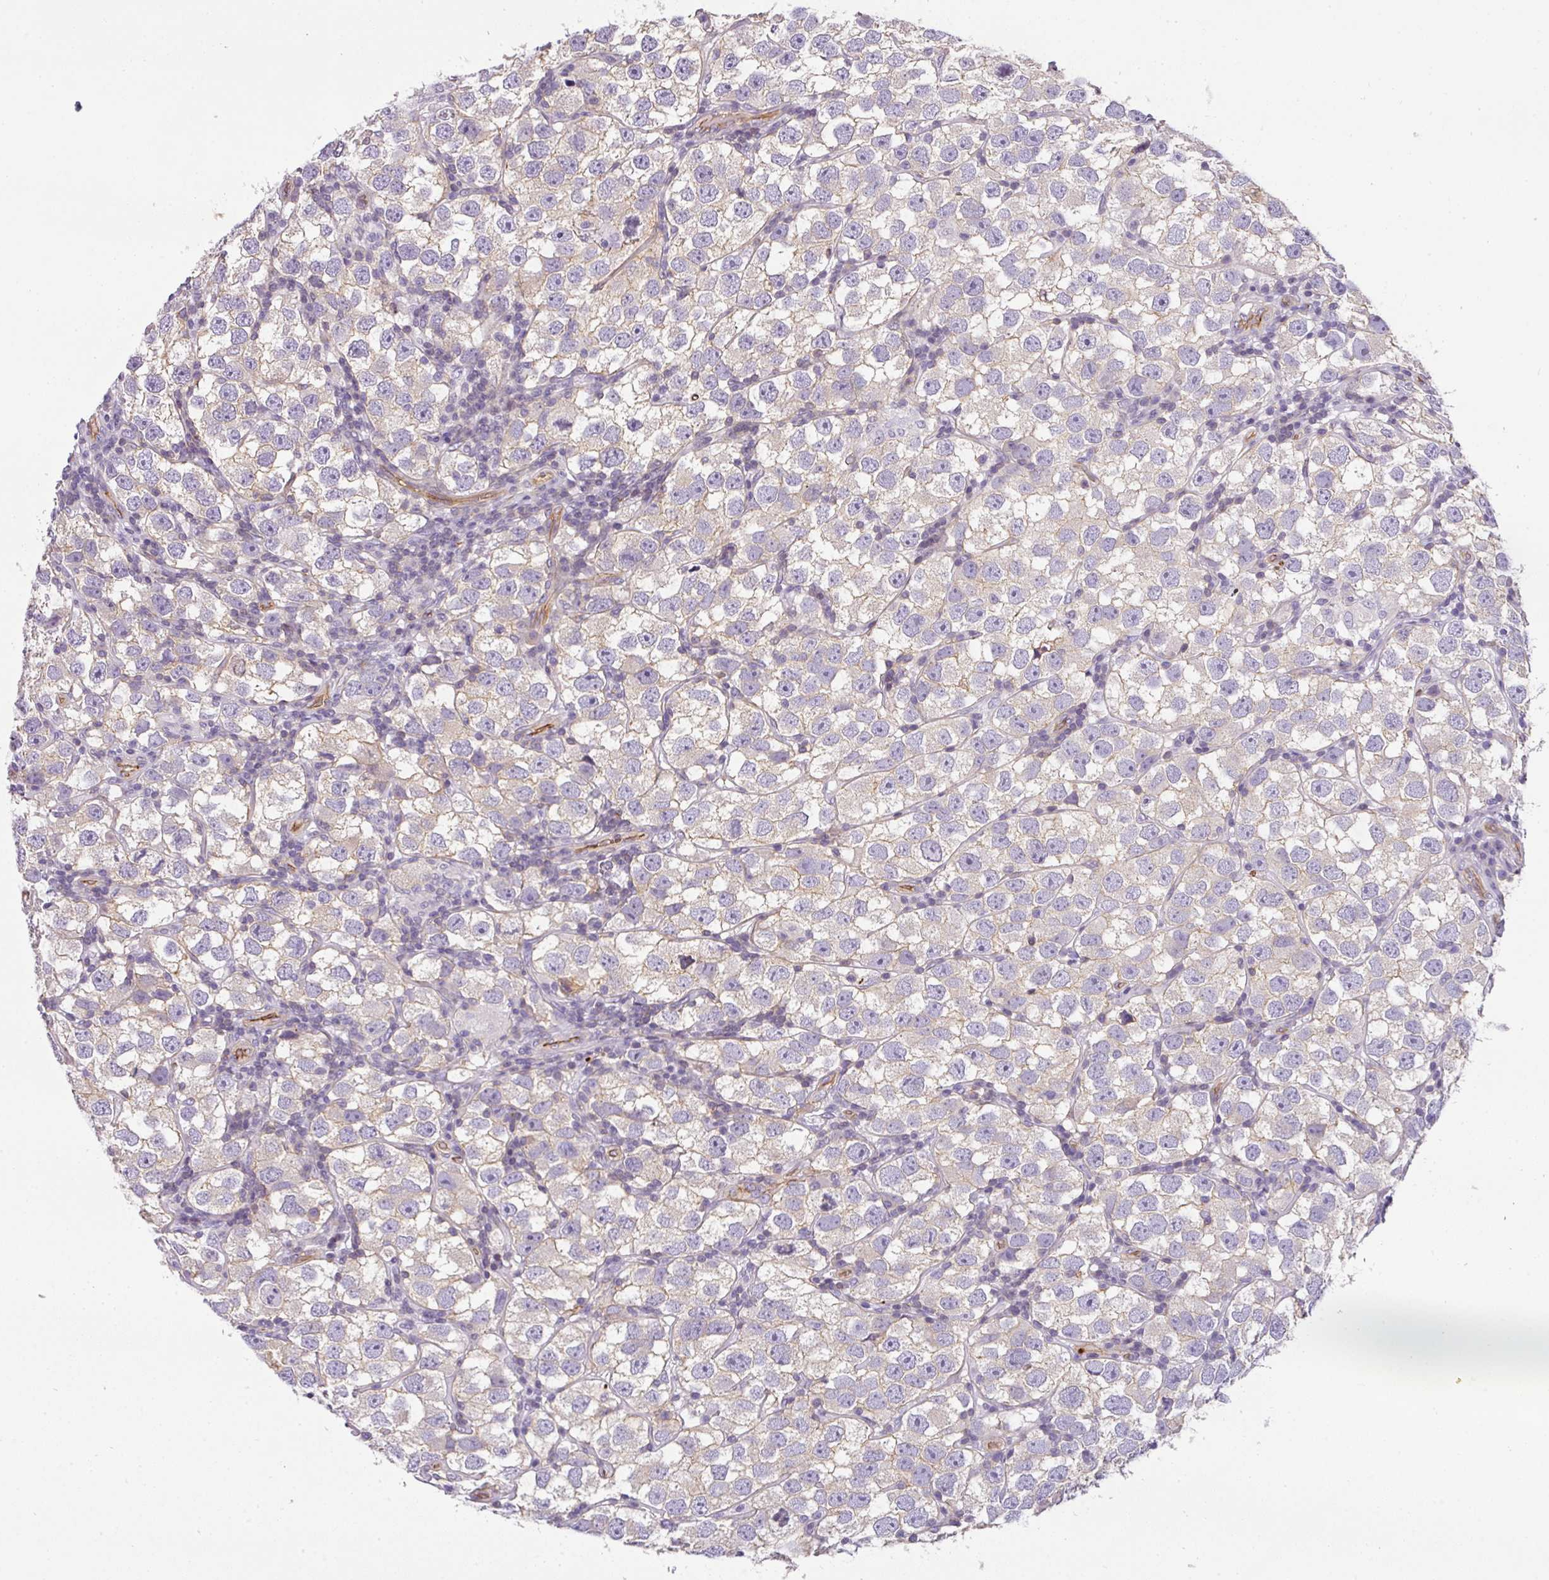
{"staining": {"intensity": "negative", "quantity": "none", "location": "none"}, "tissue": "testis cancer", "cell_type": "Tumor cells", "image_type": "cancer", "snomed": [{"axis": "morphology", "description": "Seminoma, NOS"}, {"axis": "topography", "description": "Testis"}], "caption": "This is an immunohistochemistry (IHC) image of testis cancer (seminoma). There is no staining in tumor cells.", "gene": "OR11H4", "patient": {"sex": "male", "age": 26}}